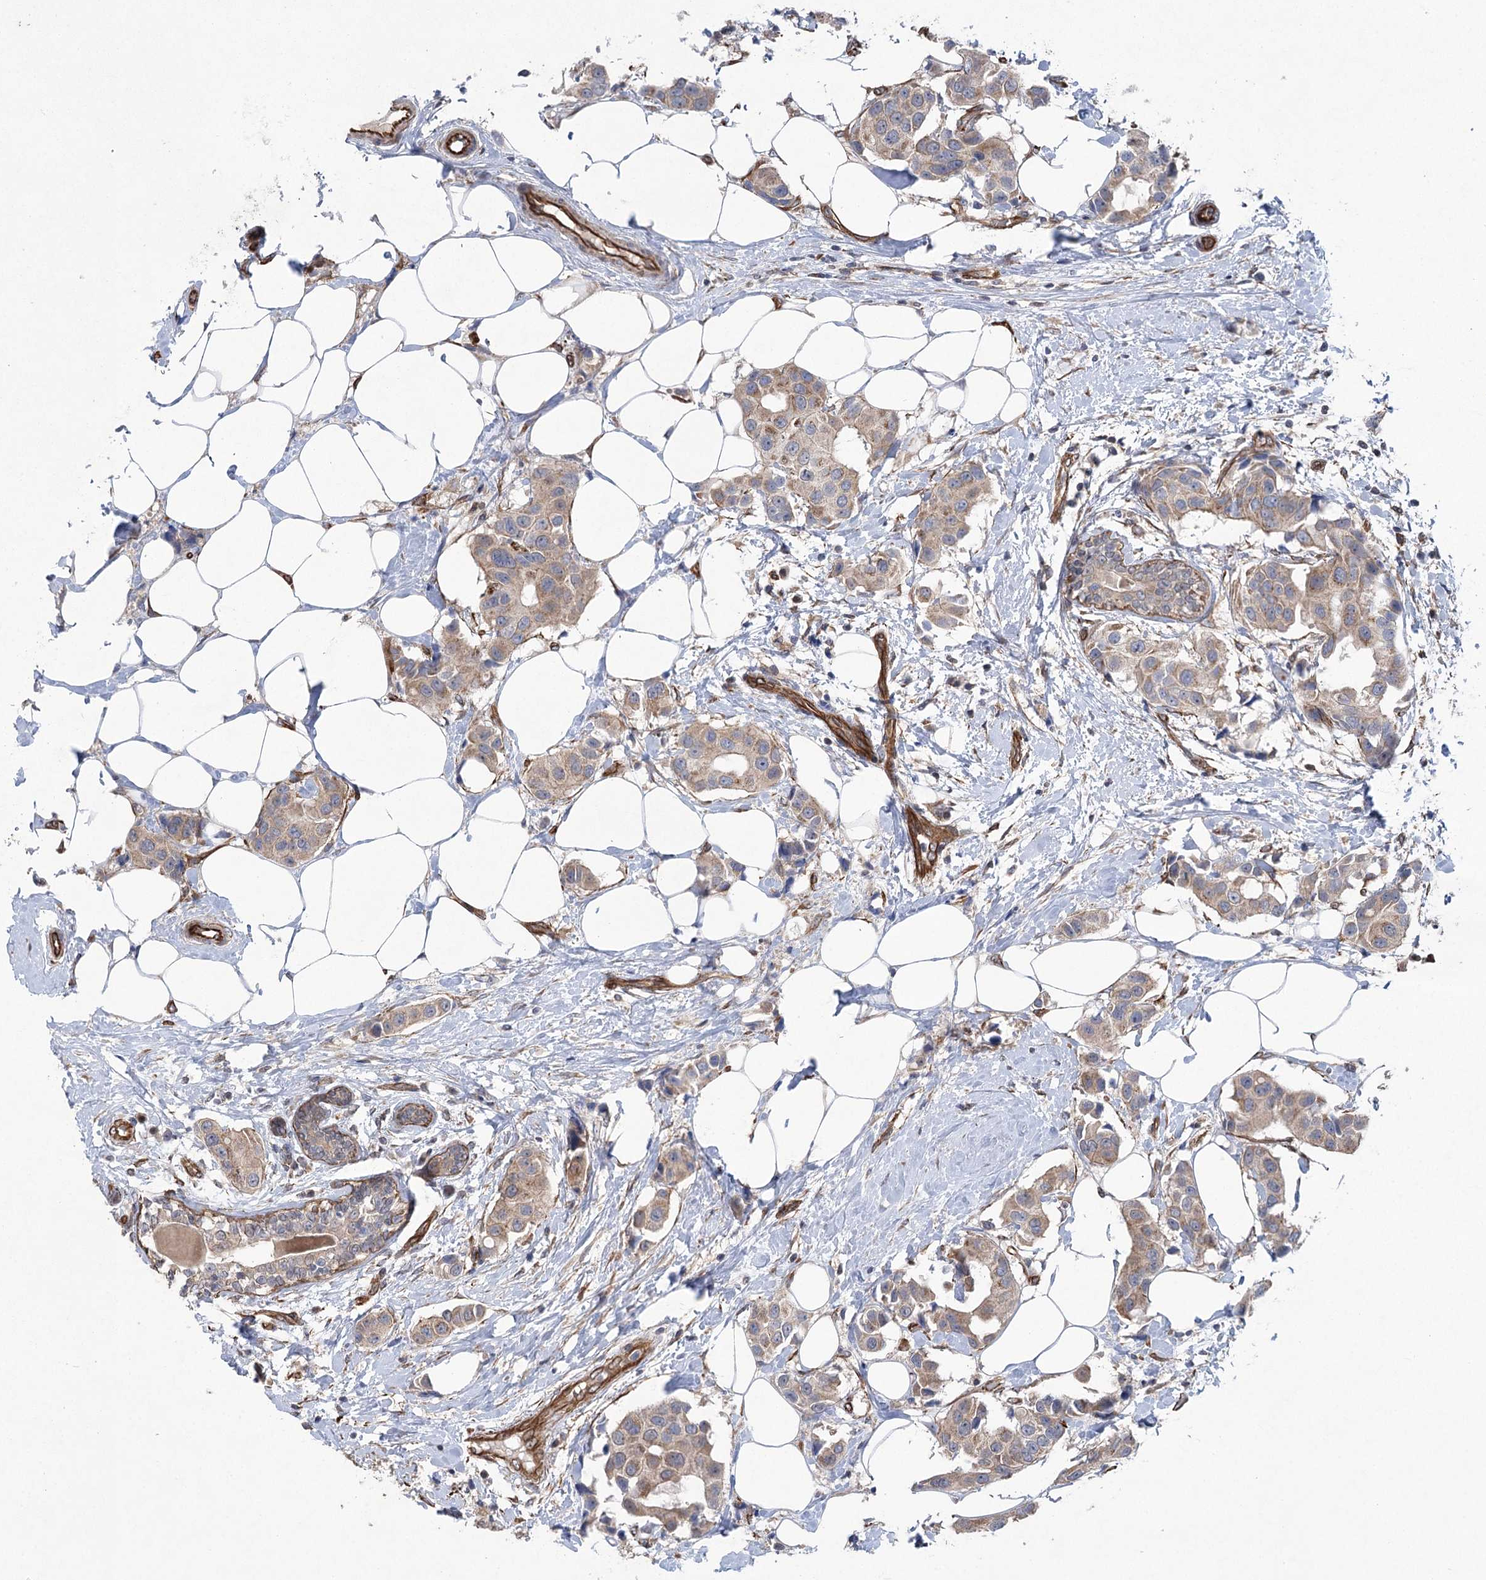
{"staining": {"intensity": "weak", "quantity": "25%-75%", "location": "cytoplasmic/membranous"}, "tissue": "breast cancer", "cell_type": "Tumor cells", "image_type": "cancer", "snomed": [{"axis": "morphology", "description": "Normal tissue, NOS"}, {"axis": "morphology", "description": "Duct carcinoma"}, {"axis": "topography", "description": "Breast"}], "caption": "Approximately 25%-75% of tumor cells in human breast intraductal carcinoma show weak cytoplasmic/membranous protein staining as visualized by brown immunohistochemical staining.", "gene": "RWDD4", "patient": {"sex": "female", "age": 39}}